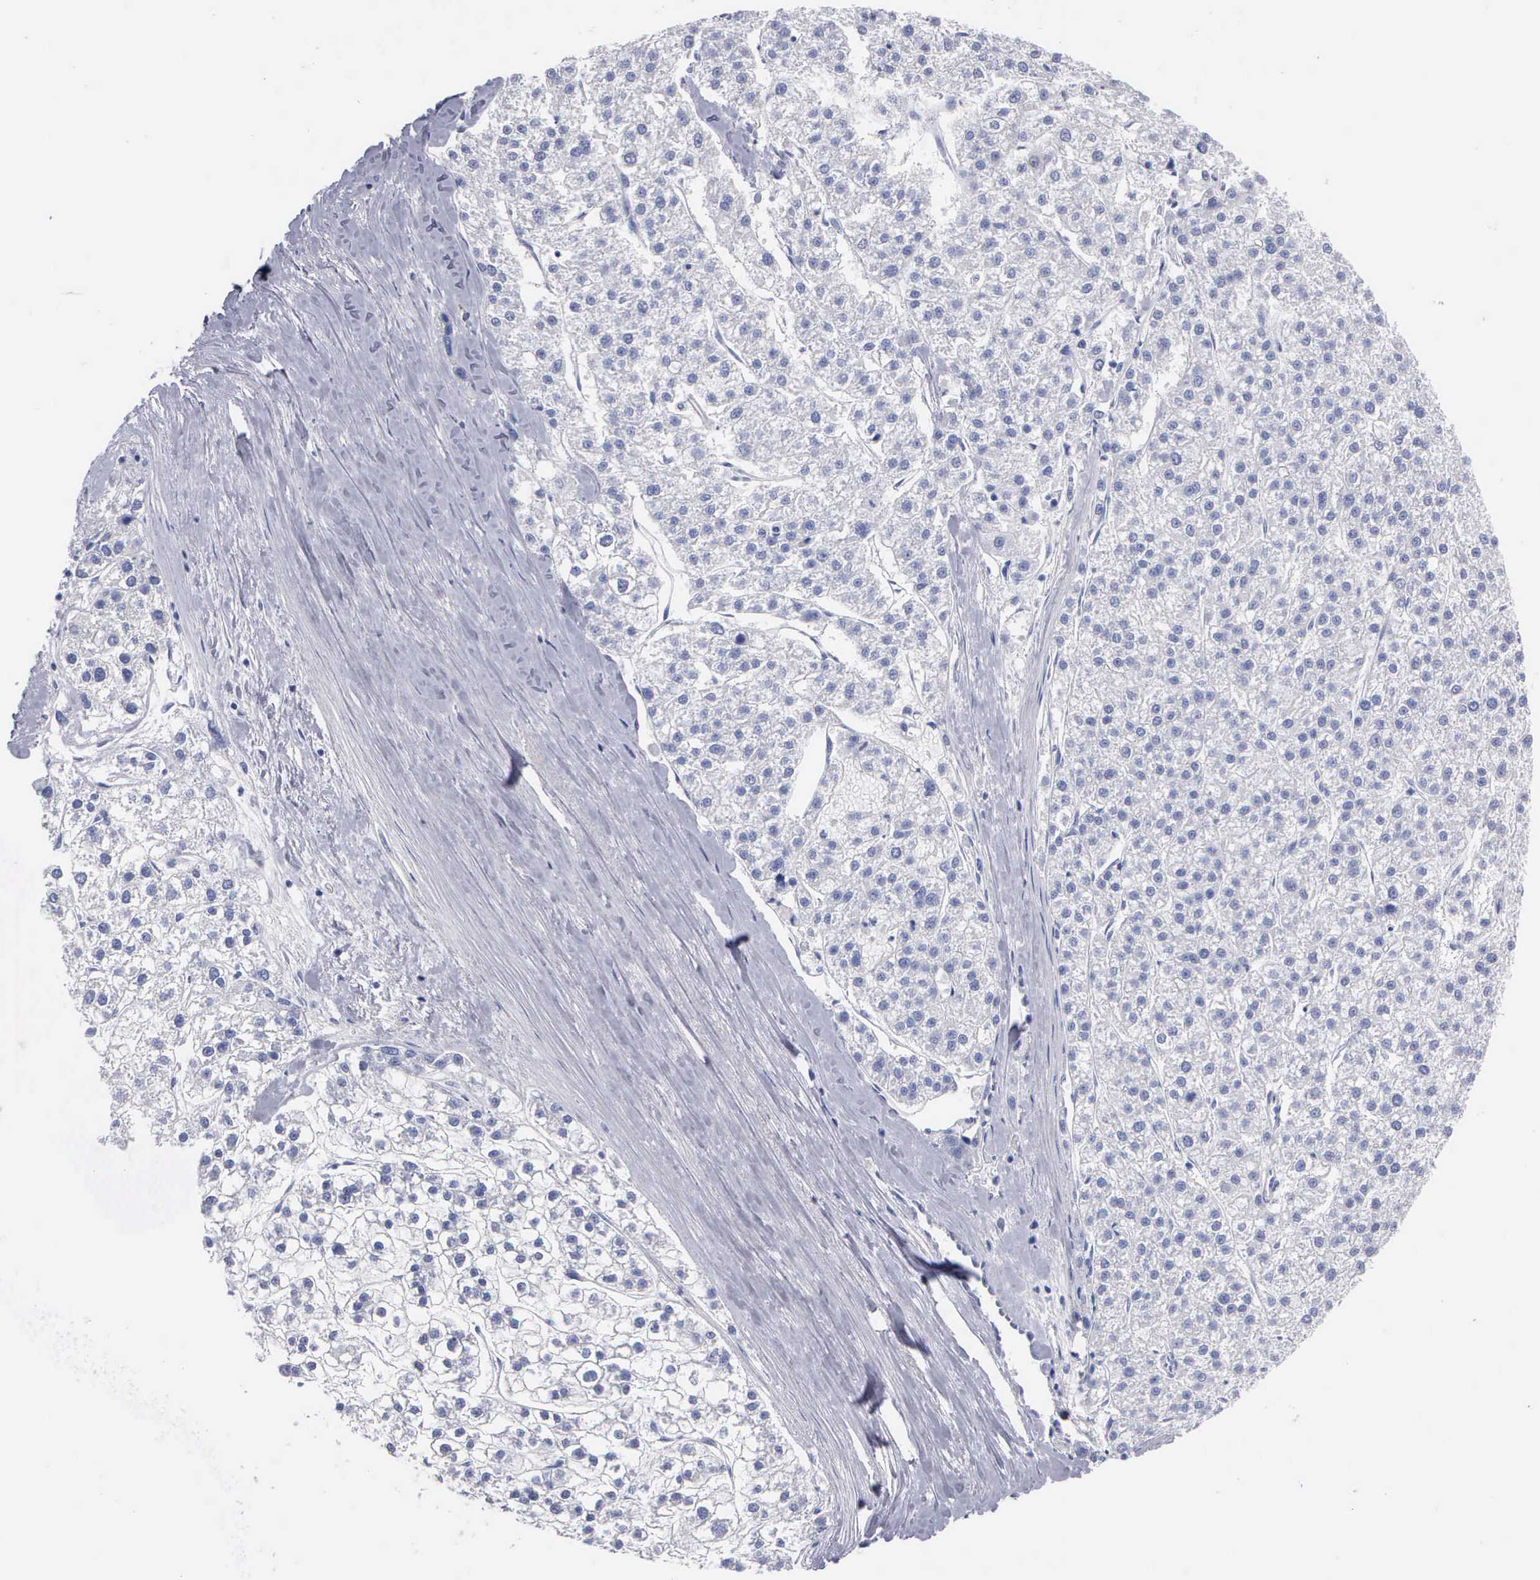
{"staining": {"intensity": "negative", "quantity": "none", "location": "none"}, "tissue": "liver cancer", "cell_type": "Tumor cells", "image_type": "cancer", "snomed": [{"axis": "morphology", "description": "Carcinoma, Hepatocellular, NOS"}, {"axis": "topography", "description": "Liver"}], "caption": "There is no significant expression in tumor cells of hepatocellular carcinoma (liver).", "gene": "CYP19A1", "patient": {"sex": "female", "age": 85}}